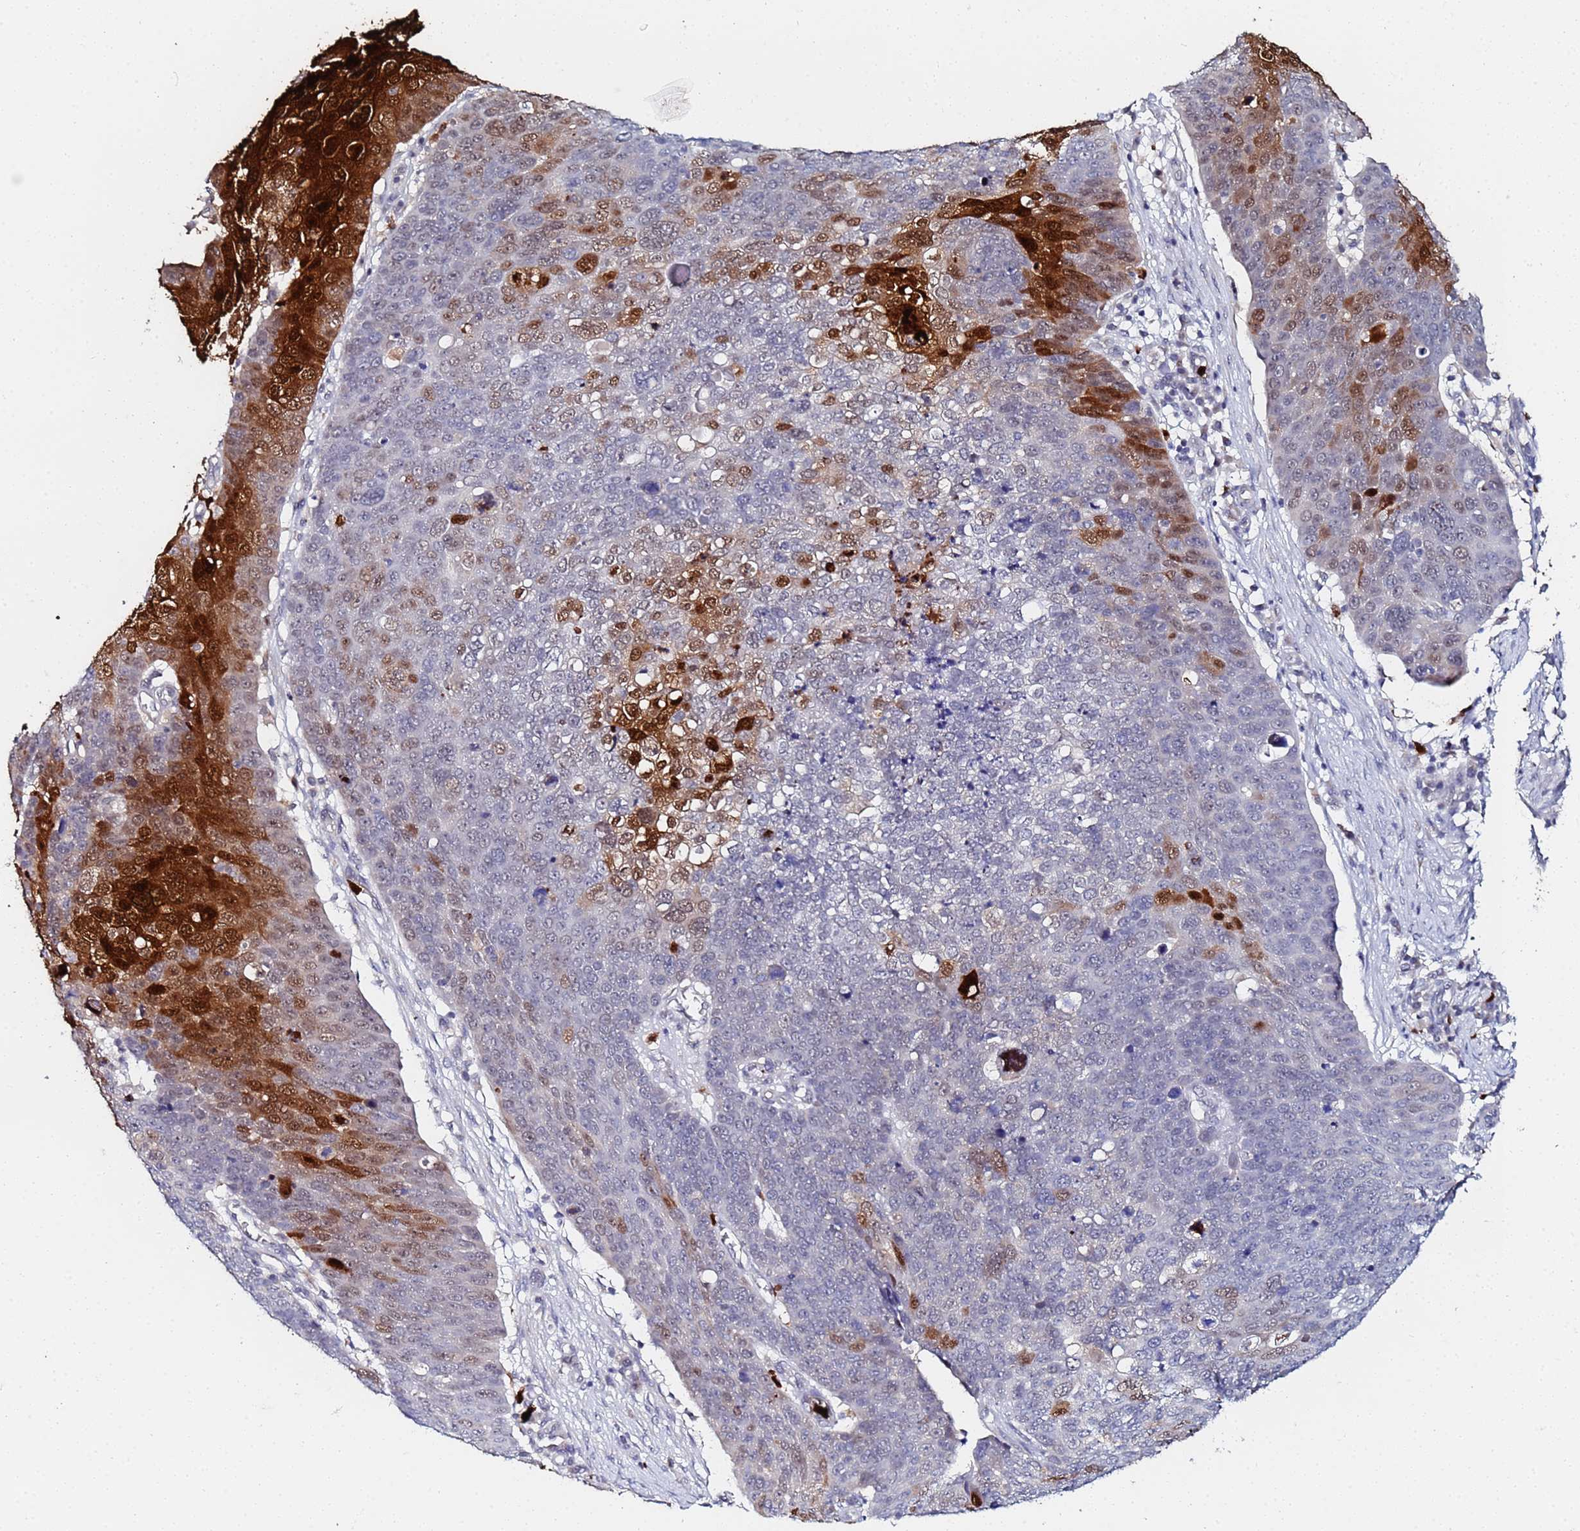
{"staining": {"intensity": "strong", "quantity": "<25%", "location": "cytoplasmic/membranous,nuclear"}, "tissue": "skin cancer", "cell_type": "Tumor cells", "image_type": "cancer", "snomed": [{"axis": "morphology", "description": "Squamous cell carcinoma, NOS"}, {"axis": "topography", "description": "Skin"}], "caption": "This histopathology image demonstrates skin cancer (squamous cell carcinoma) stained with immunohistochemistry to label a protein in brown. The cytoplasmic/membranous and nuclear of tumor cells show strong positivity for the protein. Nuclei are counter-stained blue.", "gene": "MTCL1", "patient": {"sex": "male", "age": 71}}